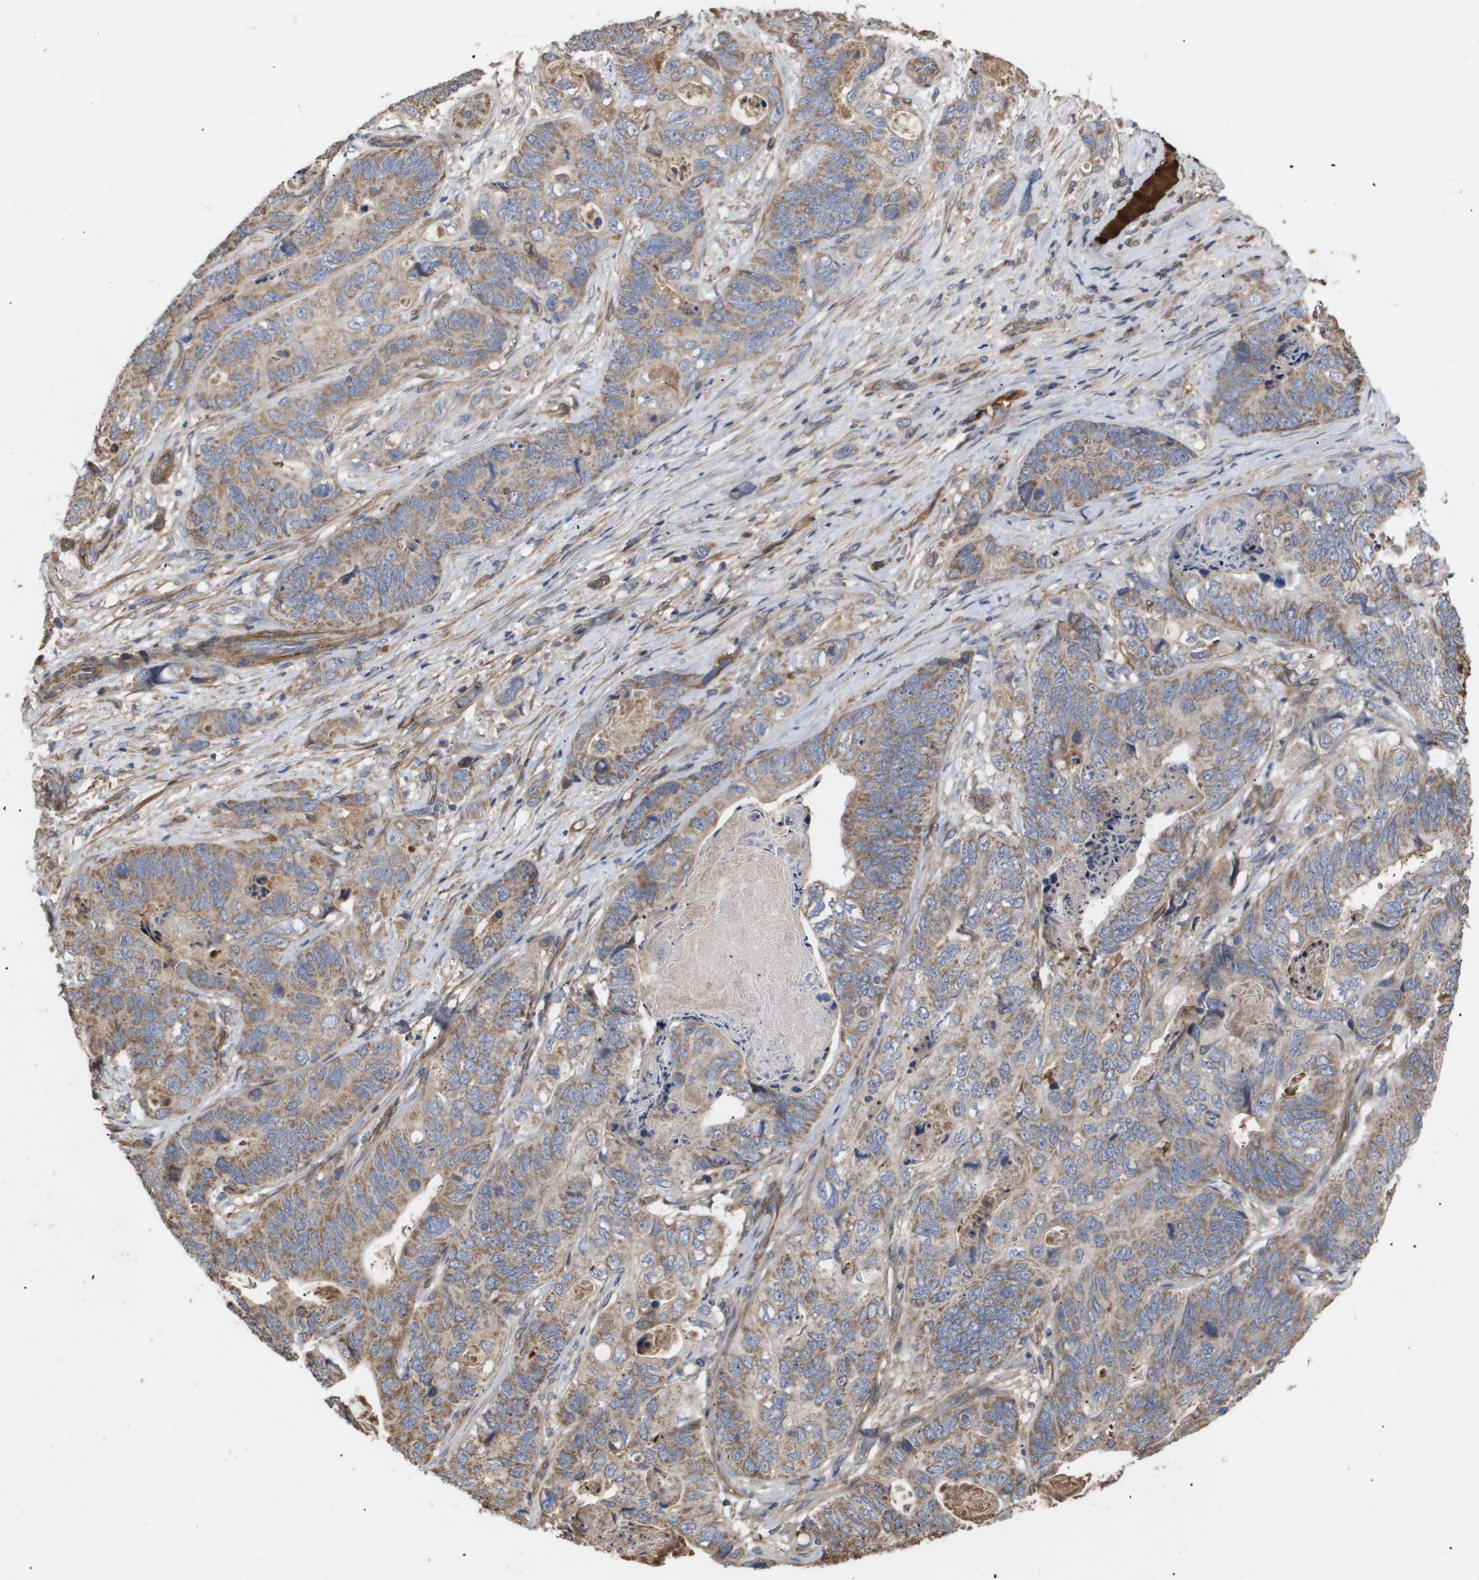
{"staining": {"intensity": "moderate", "quantity": ">75%", "location": "cytoplasmic/membranous"}, "tissue": "stomach cancer", "cell_type": "Tumor cells", "image_type": "cancer", "snomed": [{"axis": "morphology", "description": "Adenocarcinoma, NOS"}, {"axis": "topography", "description": "Stomach"}], "caption": "Moderate cytoplasmic/membranous expression for a protein is present in approximately >75% of tumor cells of adenocarcinoma (stomach) using IHC.", "gene": "TNS1", "patient": {"sex": "female", "age": 89}}